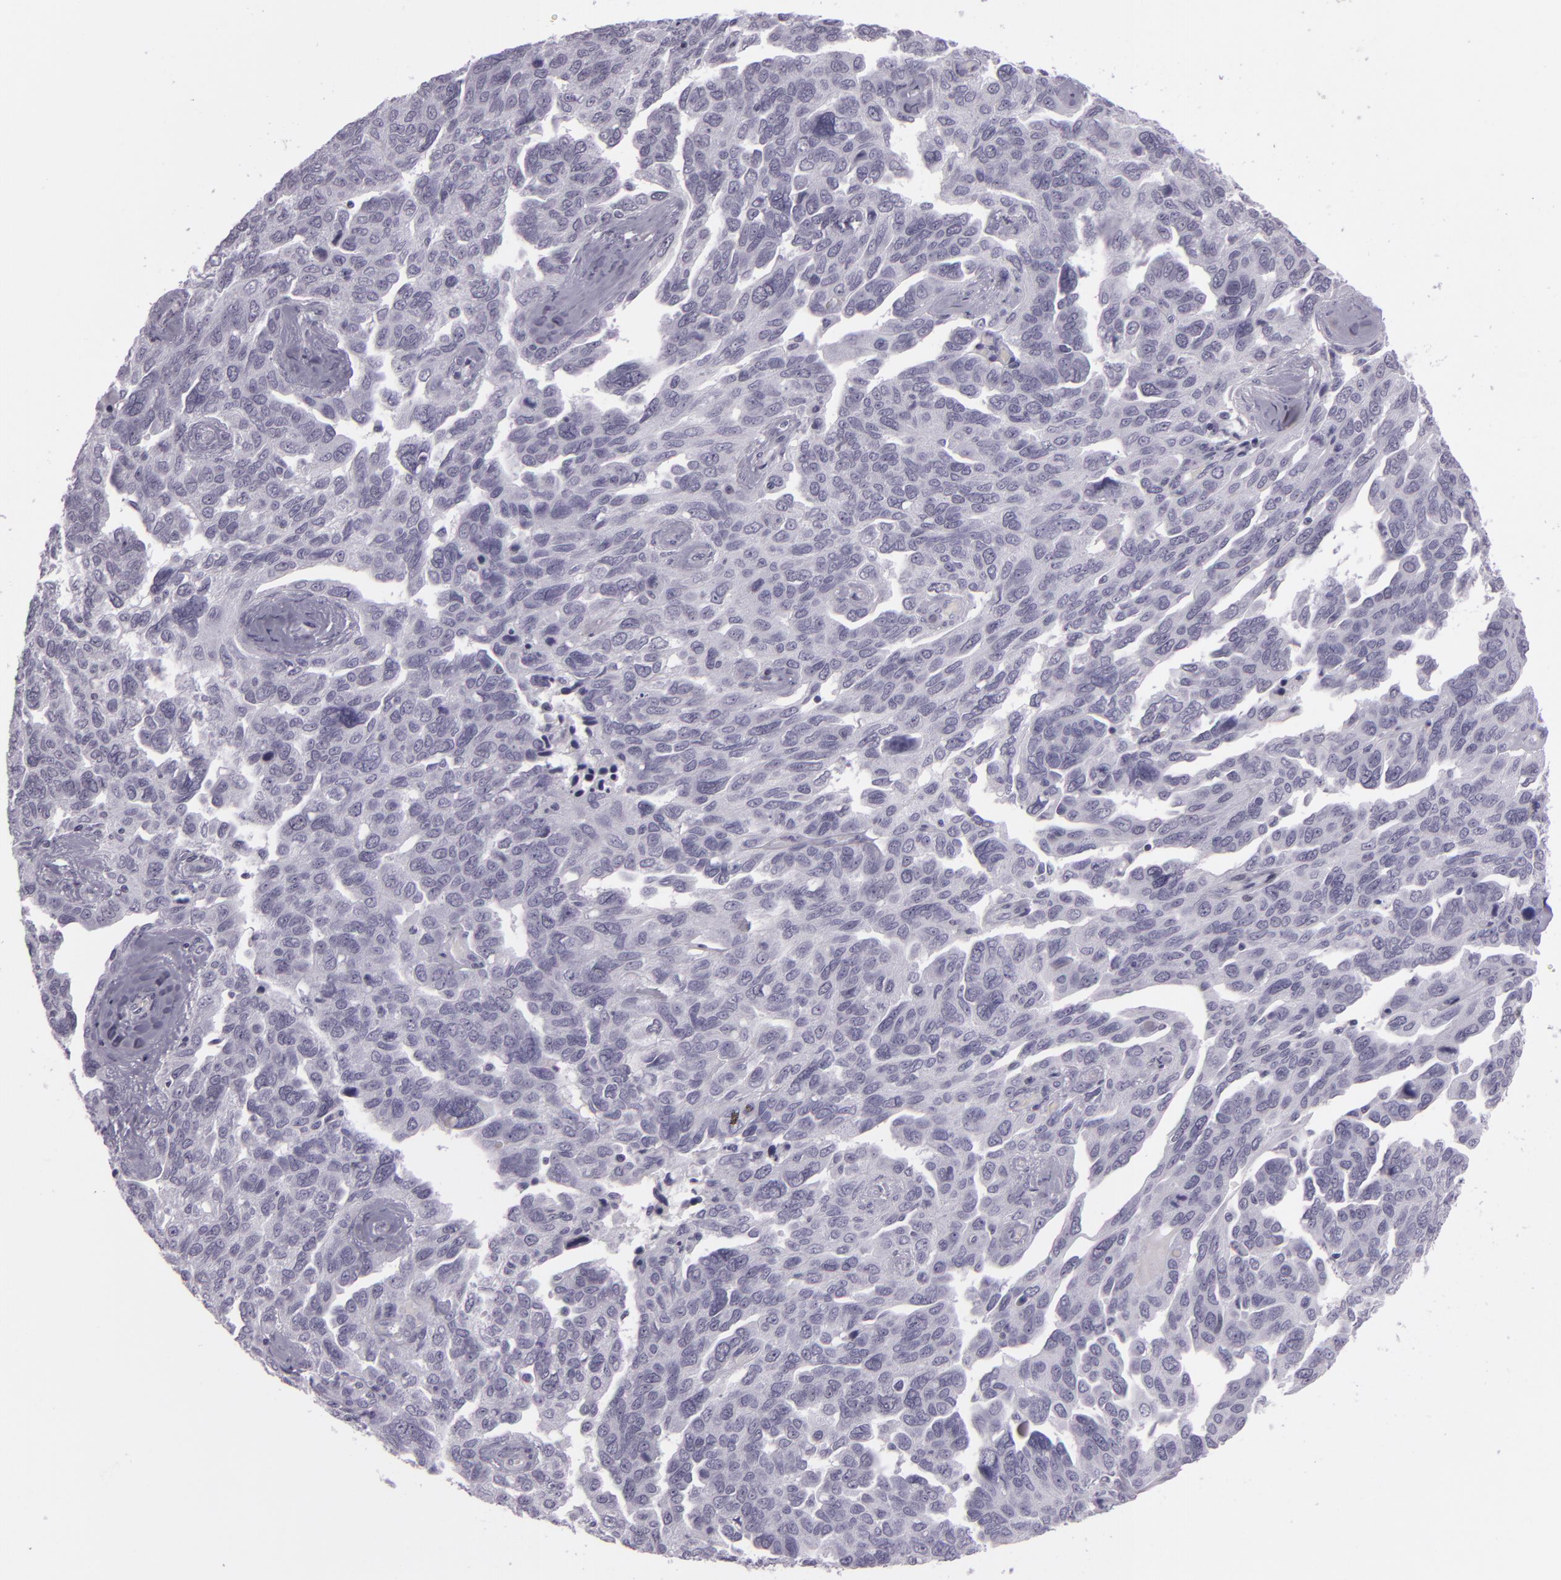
{"staining": {"intensity": "weak", "quantity": "<25%", "location": "nuclear"}, "tissue": "ovarian cancer", "cell_type": "Tumor cells", "image_type": "cancer", "snomed": [{"axis": "morphology", "description": "Cystadenocarcinoma, serous, NOS"}, {"axis": "topography", "description": "Ovary"}], "caption": "Tumor cells show no significant positivity in serous cystadenocarcinoma (ovarian).", "gene": "MCM3", "patient": {"sex": "female", "age": 64}}